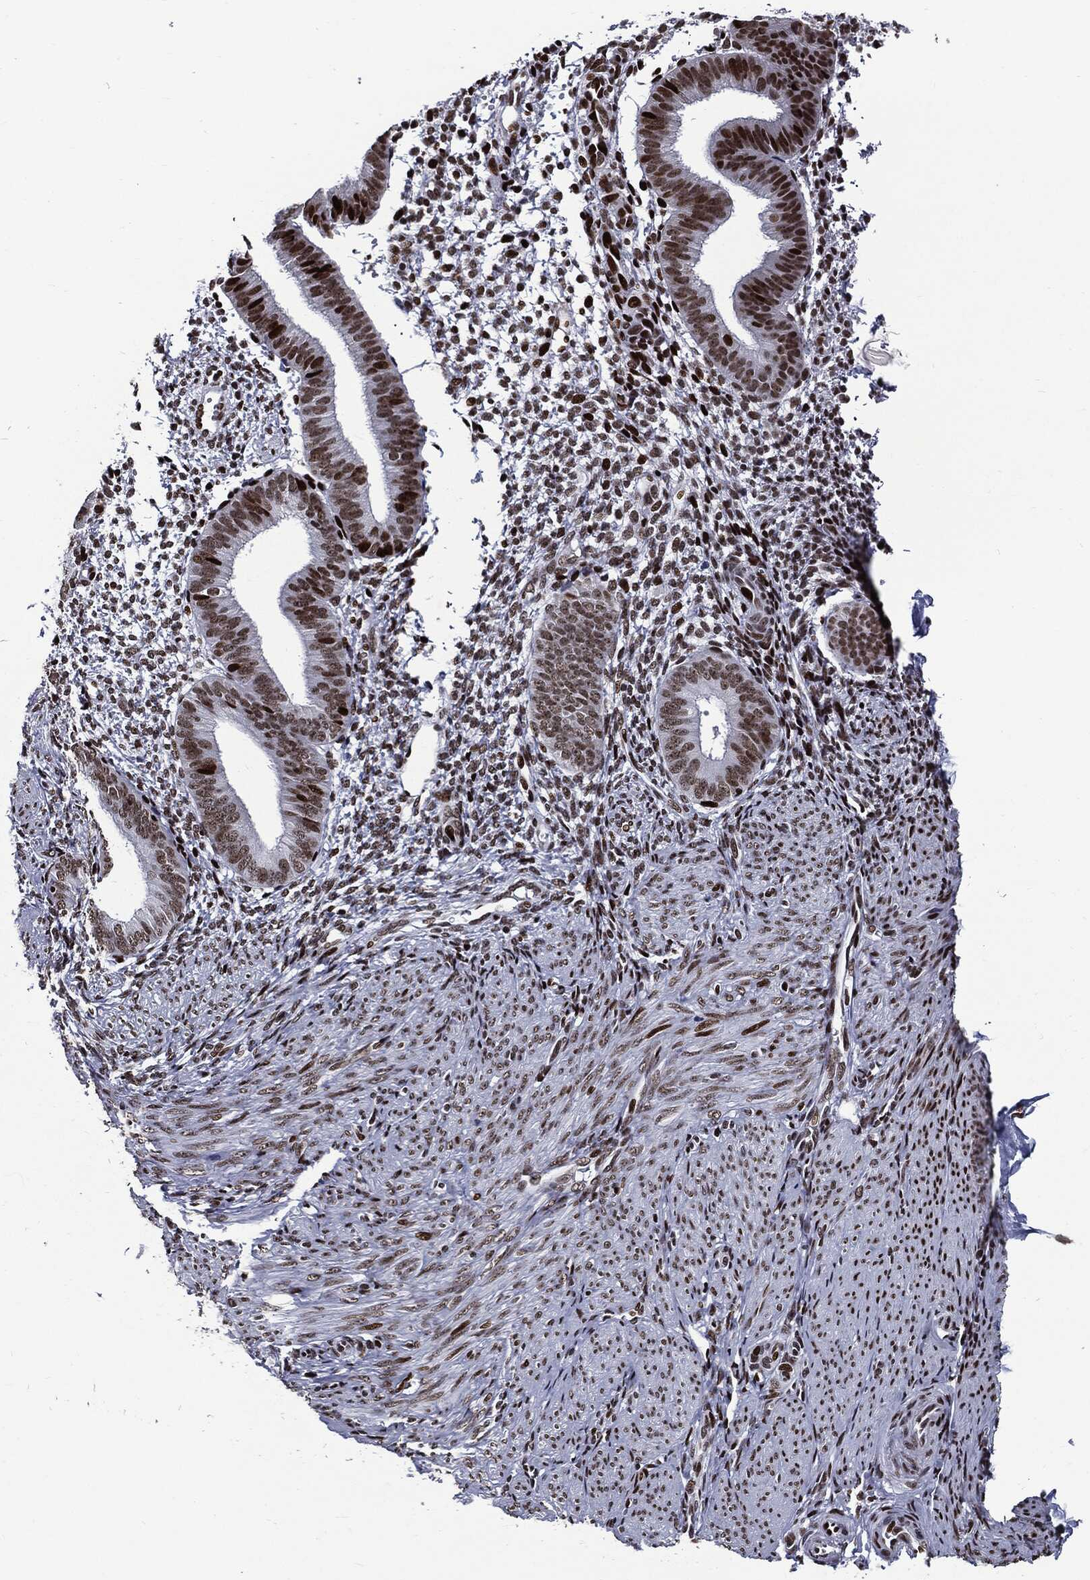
{"staining": {"intensity": "strong", "quantity": ">75%", "location": "nuclear"}, "tissue": "endometrium", "cell_type": "Cells in endometrial stroma", "image_type": "normal", "snomed": [{"axis": "morphology", "description": "Normal tissue, NOS"}, {"axis": "topography", "description": "Endometrium"}], "caption": "Brown immunohistochemical staining in unremarkable human endometrium shows strong nuclear staining in about >75% of cells in endometrial stroma. The staining was performed using DAB (3,3'-diaminobenzidine) to visualize the protein expression in brown, while the nuclei were stained in blue with hematoxylin (Magnification: 20x).", "gene": "ZFP91", "patient": {"sex": "female", "age": 47}}